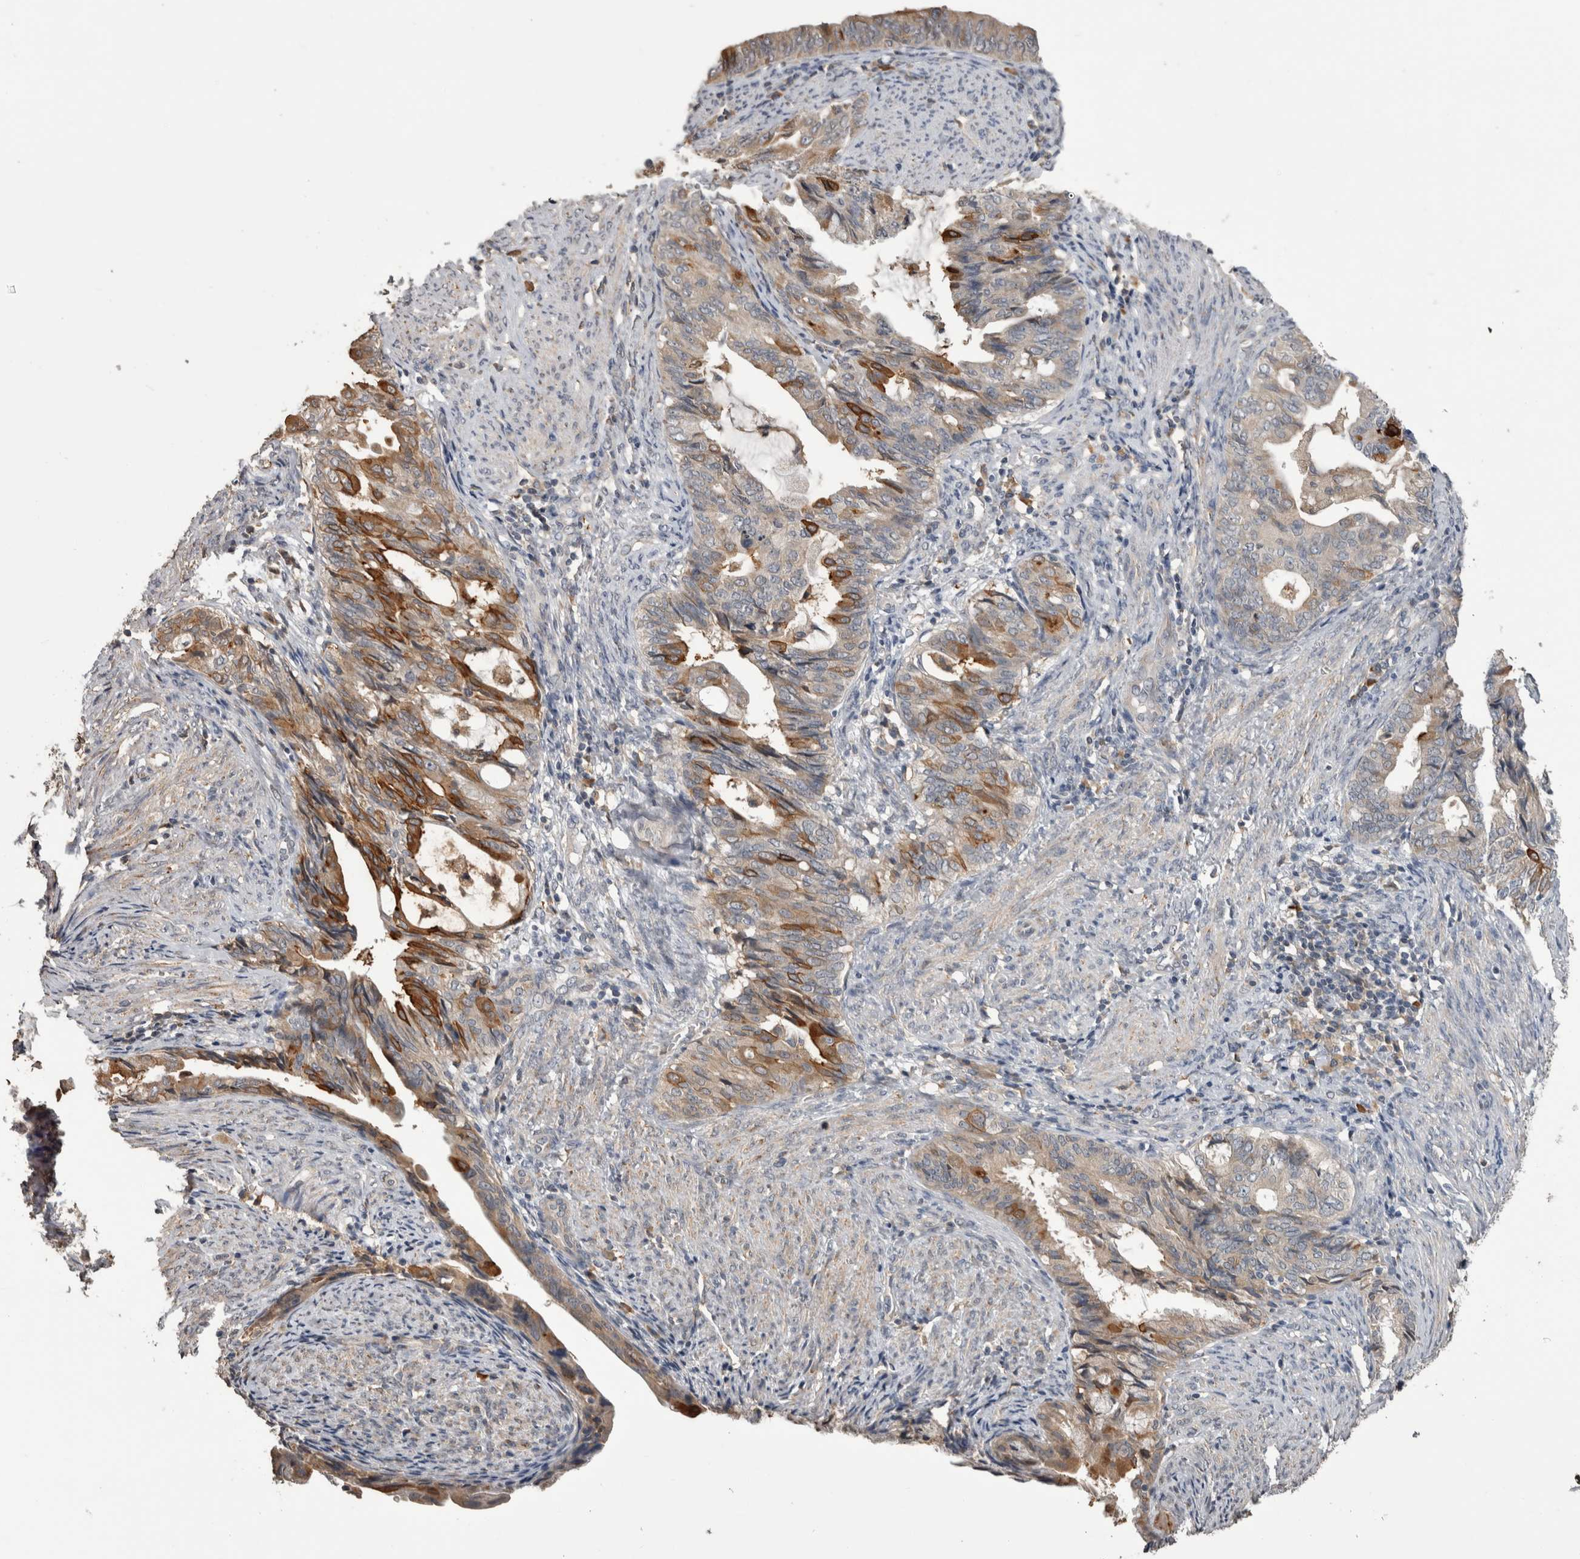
{"staining": {"intensity": "moderate", "quantity": "25%-75%", "location": "cytoplasmic/membranous"}, "tissue": "endometrial cancer", "cell_type": "Tumor cells", "image_type": "cancer", "snomed": [{"axis": "morphology", "description": "Adenocarcinoma, NOS"}, {"axis": "topography", "description": "Endometrium"}], "caption": "Immunohistochemistry (IHC) staining of endometrial cancer, which reveals medium levels of moderate cytoplasmic/membranous staining in approximately 25%-75% of tumor cells indicating moderate cytoplasmic/membranous protein staining. The staining was performed using DAB (brown) for protein detection and nuclei were counterstained in hematoxylin (blue).", "gene": "ANXA13", "patient": {"sex": "female", "age": 86}}